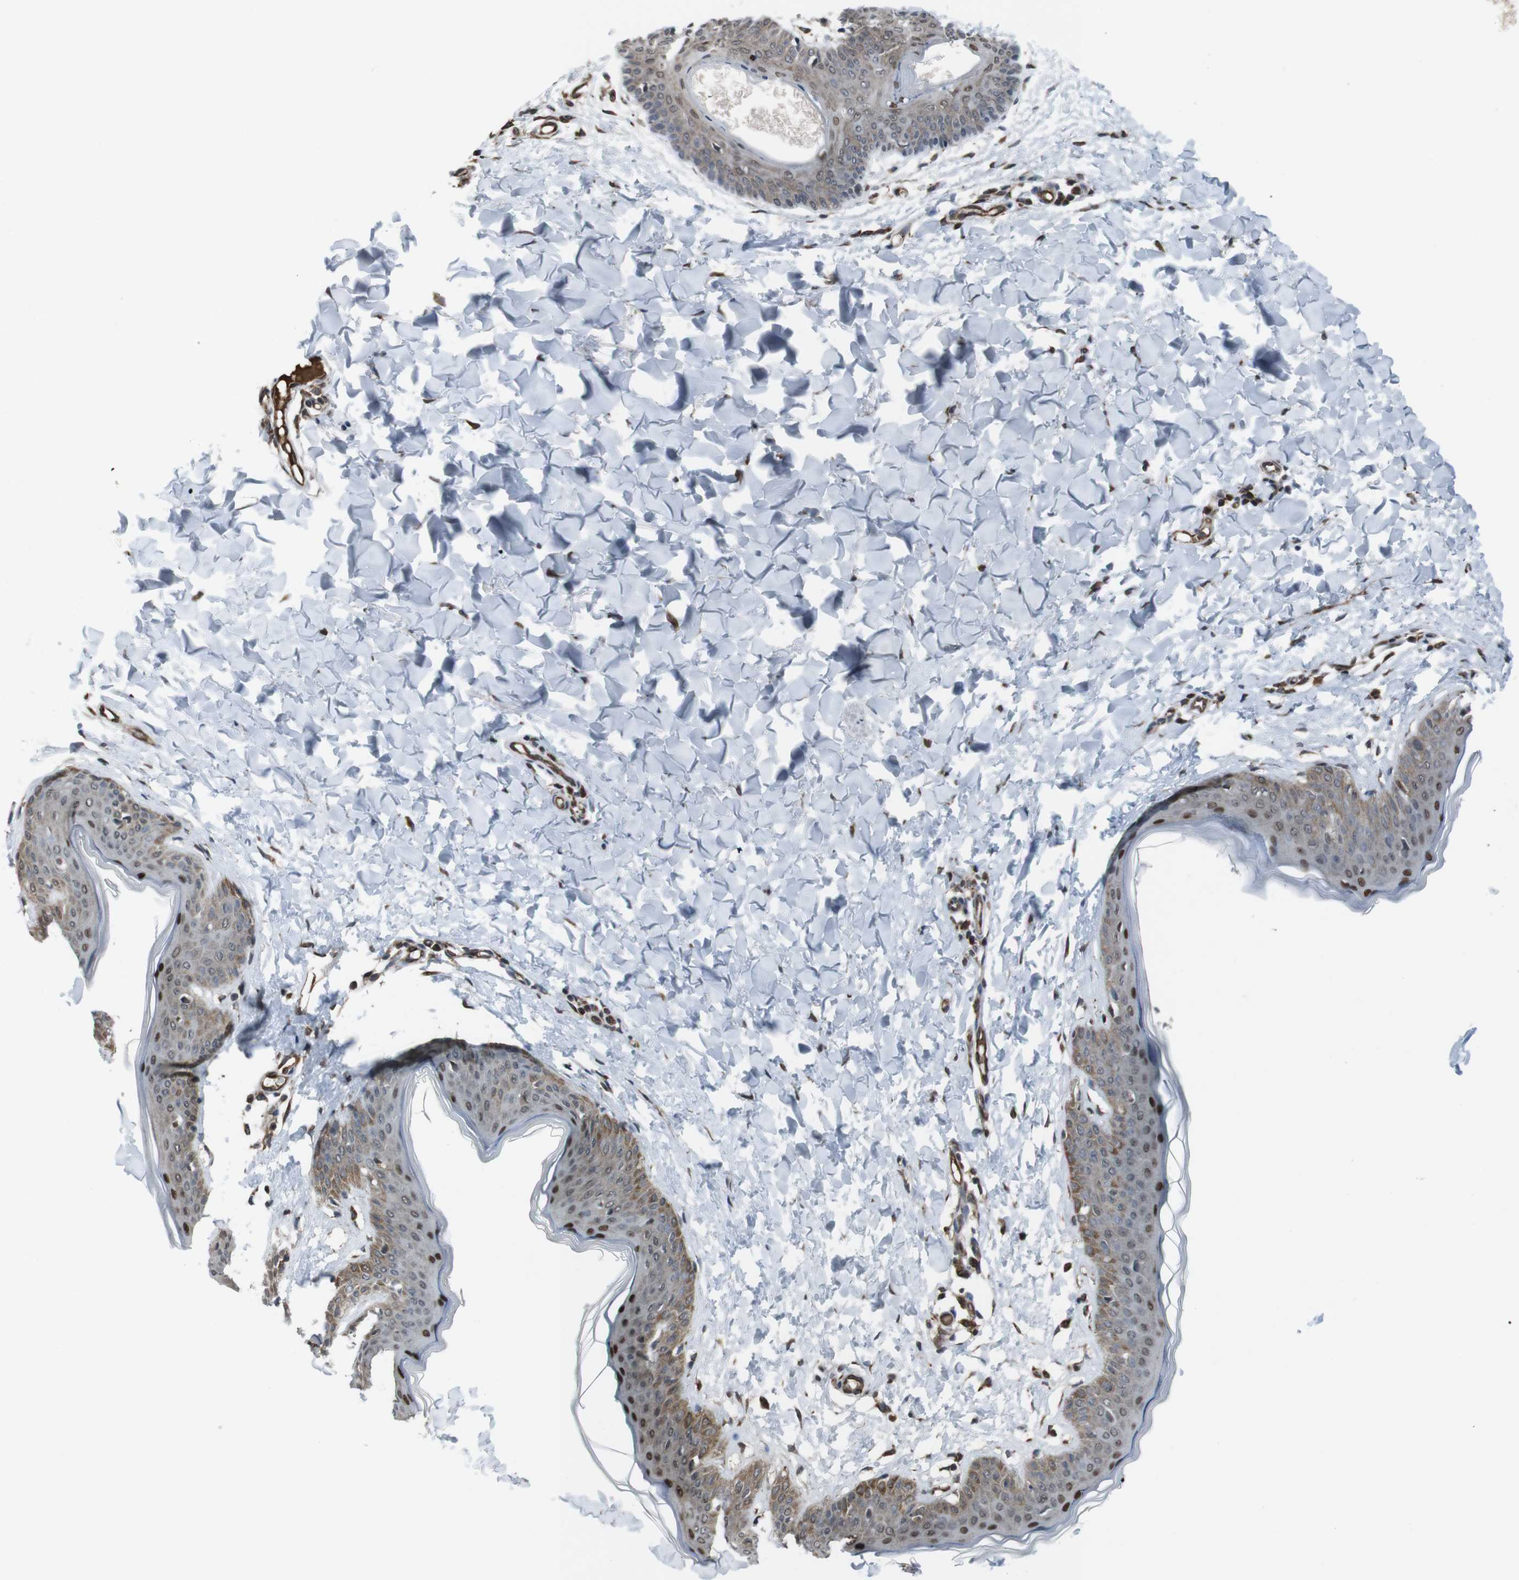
{"staining": {"intensity": "strong", "quantity": ">75%", "location": "cytoplasmic/membranous,nuclear"}, "tissue": "skin", "cell_type": "Fibroblasts", "image_type": "normal", "snomed": [{"axis": "morphology", "description": "Normal tissue, NOS"}, {"axis": "topography", "description": "Skin"}], "caption": "Immunohistochemistry staining of unremarkable skin, which shows high levels of strong cytoplasmic/membranous,nuclear positivity in about >75% of fibroblasts indicating strong cytoplasmic/membranous,nuclear protein expression. The staining was performed using DAB (3,3'-diaminobenzidine) (brown) for protein detection and nuclei were counterstained in hematoxylin (blue).", "gene": "SS18L1", "patient": {"sex": "female", "age": 17}}